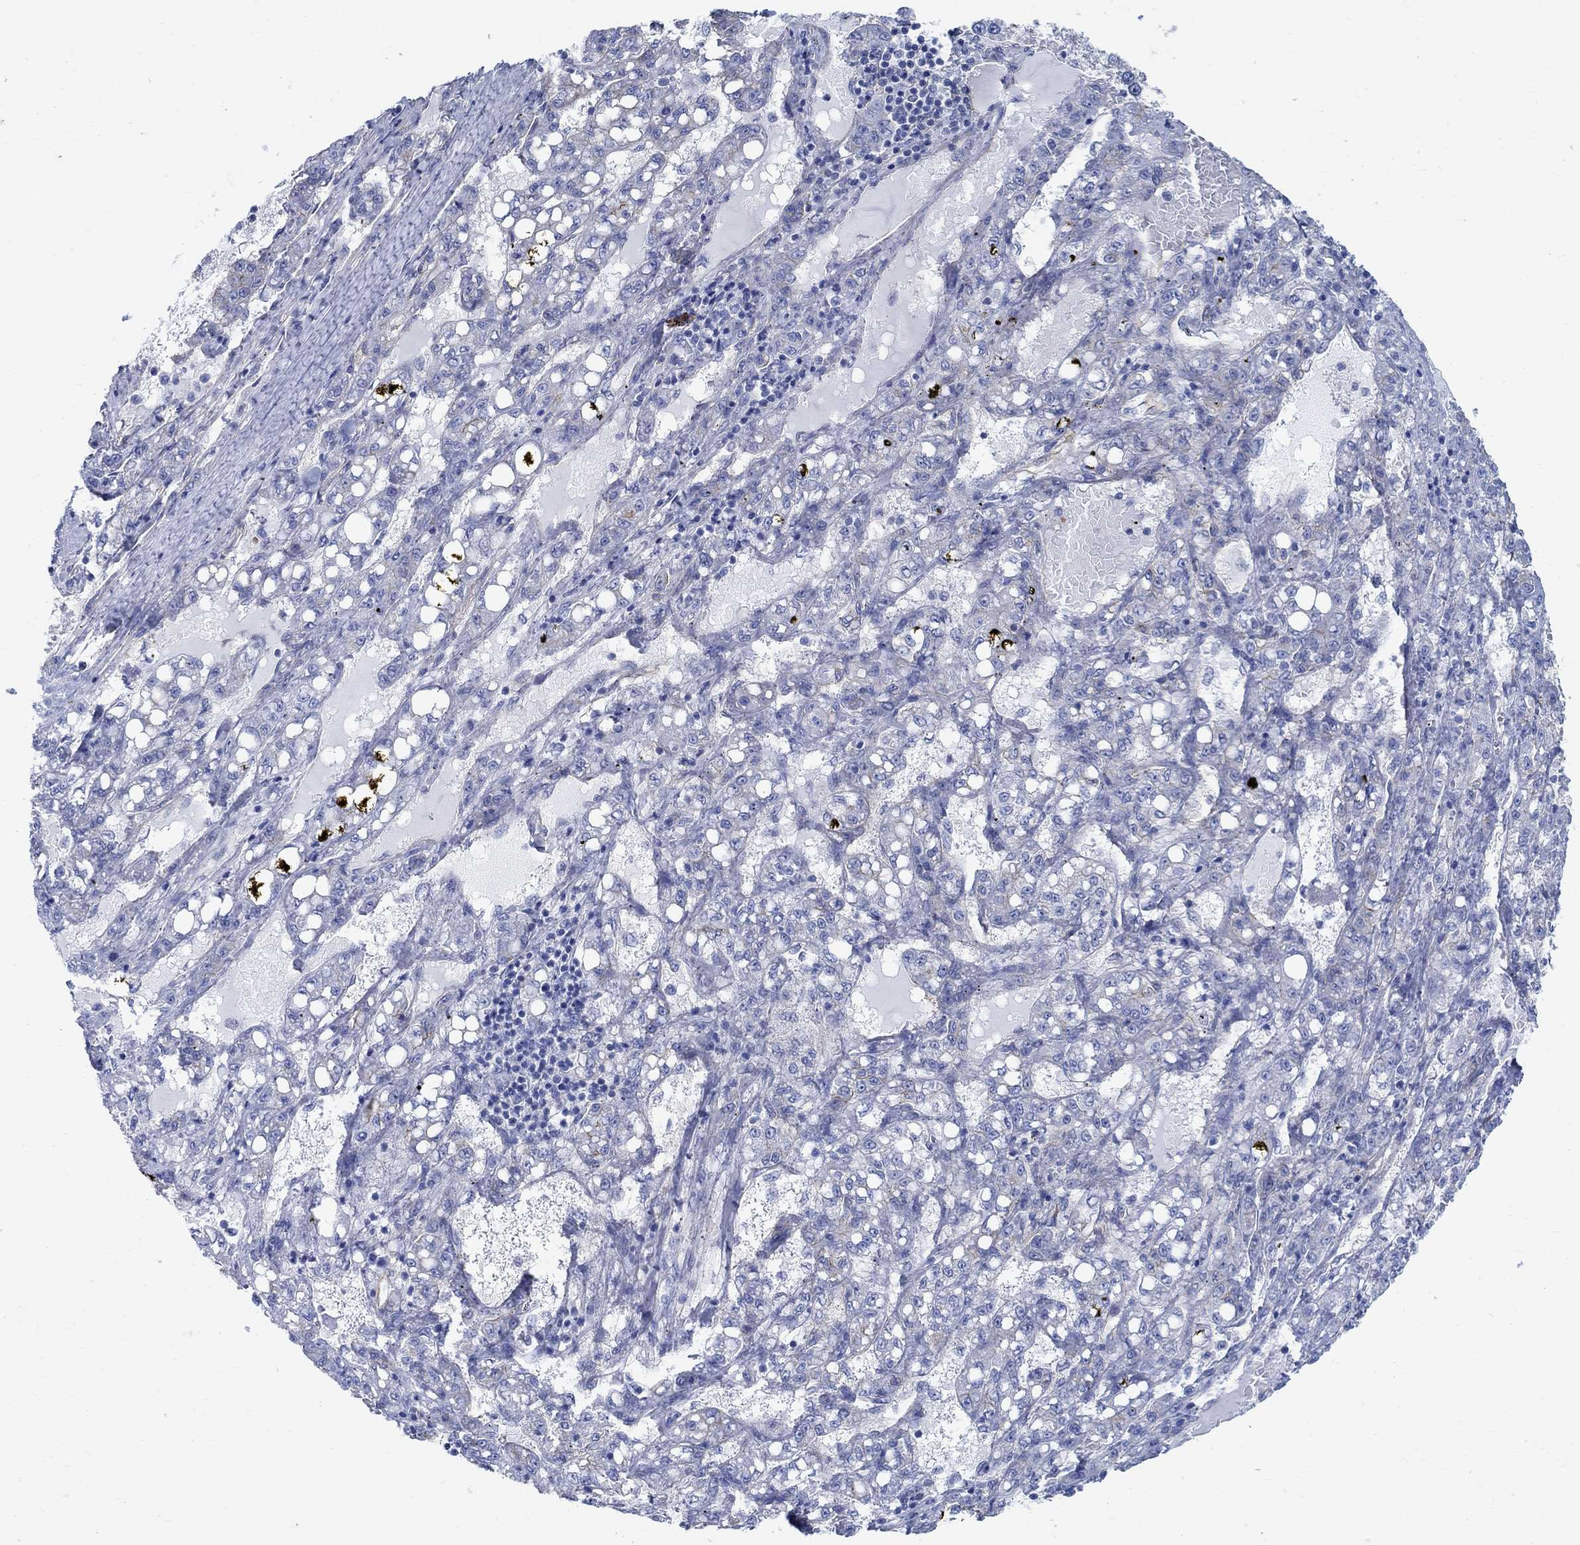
{"staining": {"intensity": "negative", "quantity": "none", "location": "none"}, "tissue": "liver cancer", "cell_type": "Tumor cells", "image_type": "cancer", "snomed": [{"axis": "morphology", "description": "Carcinoma, Hepatocellular, NOS"}, {"axis": "topography", "description": "Liver"}], "caption": "IHC of human liver hepatocellular carcinoma exhibits no expression in tumor cells.", "gene": "TMEM198", "patient": {"sex": "female", "age": 65}}